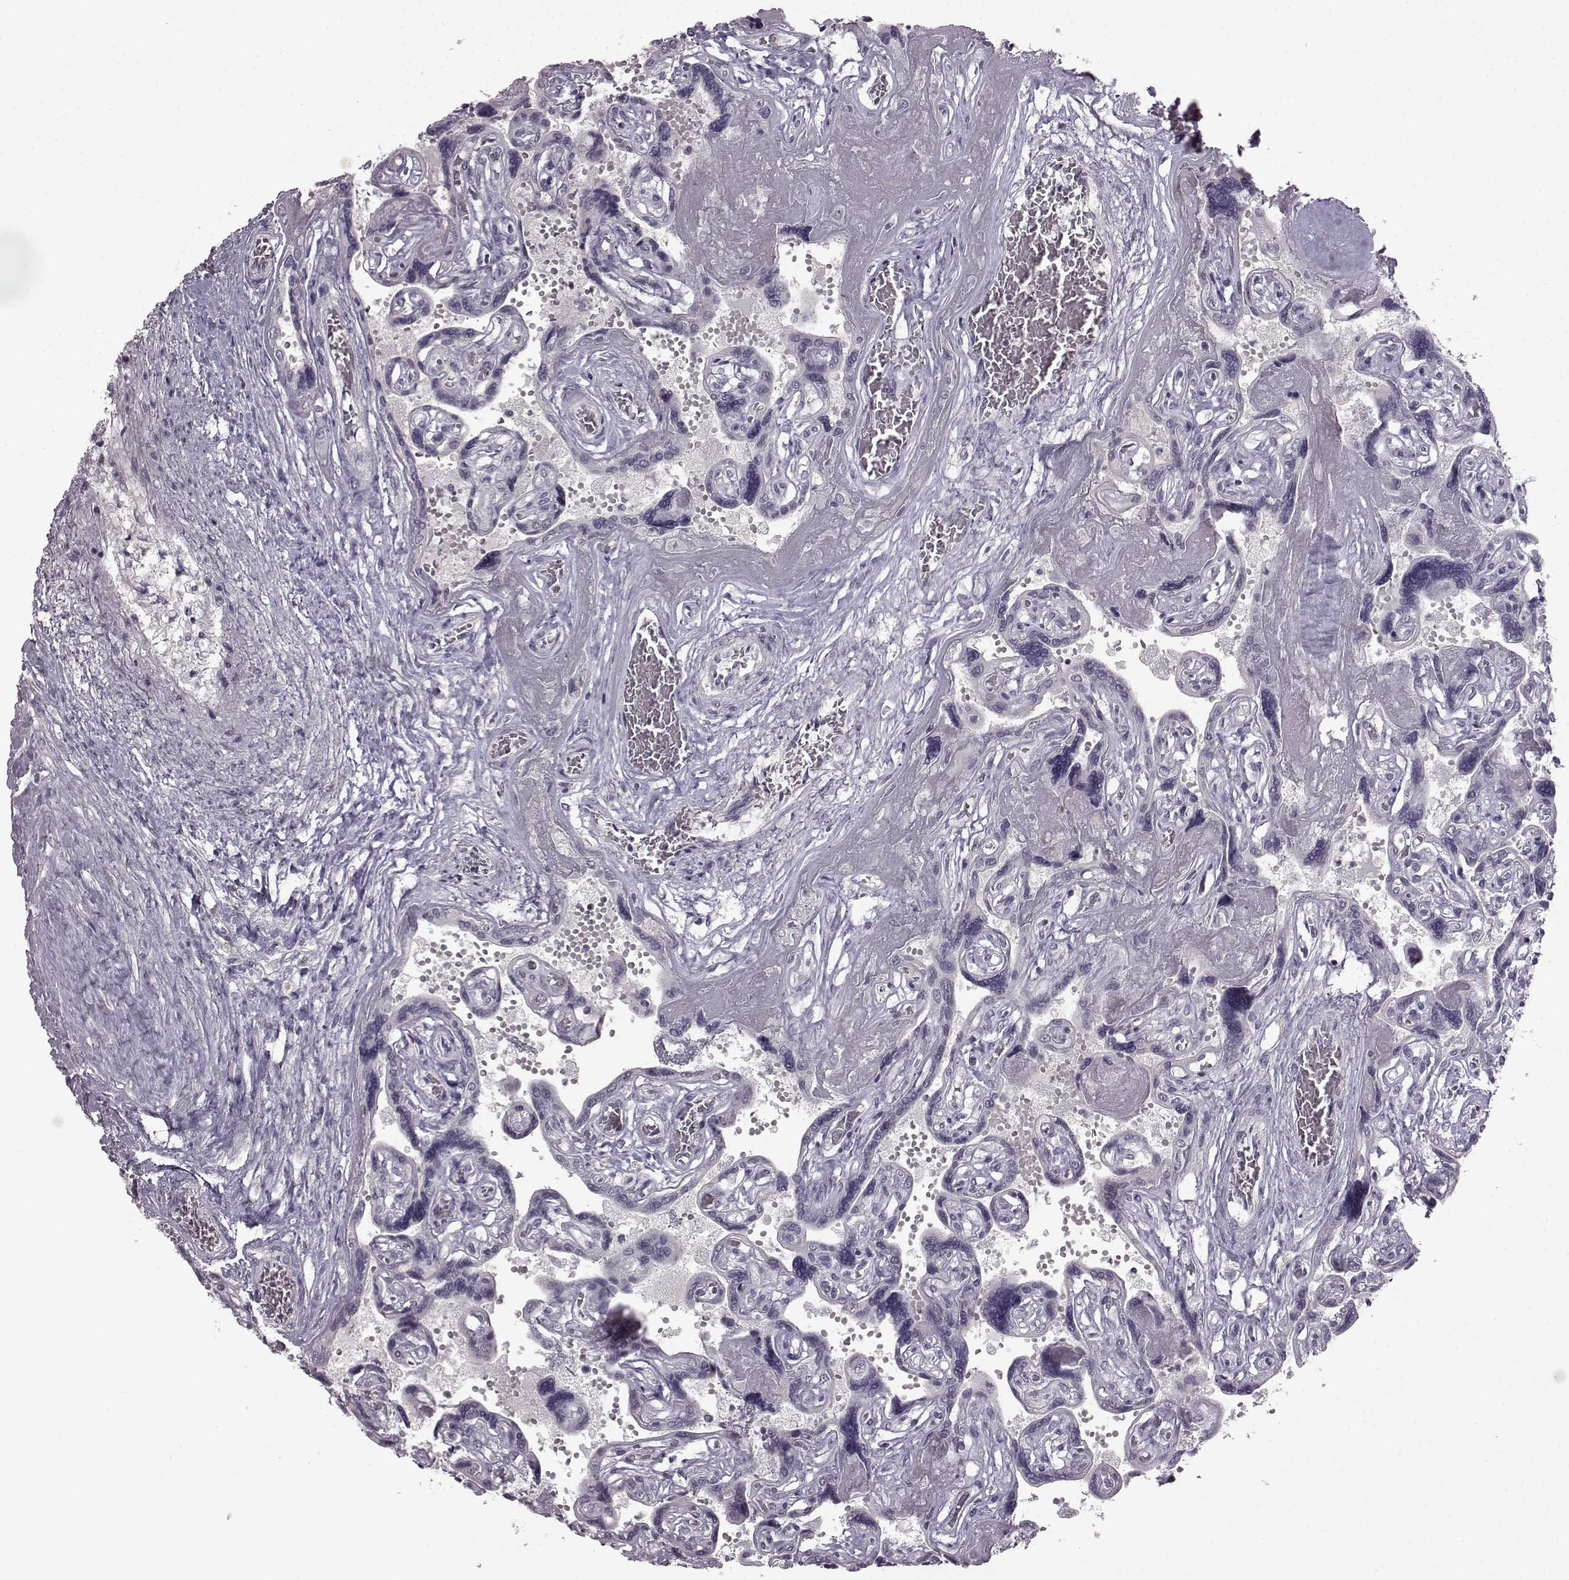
{"staining": {"intensity": "negative", "quantity": "none", "location": "none"}, "tissue": "placenta", "cell_type": "Decidual cells", "image_type": "normal", "snomed": [{"axis": "morphology", "description": "Normal tissue, NOS"}, {"axis": "topography", "description": "Placenta"}], "caption": "Micrograph shows no protein expression in decidual cells of benign placenta. Brightfield microscopy of immunohistochemistry stained with DAB (brown) and hematoxylin (blue), captured at high magnification.", "gene": "LHB", "patient": {"sex": "female", "age": 32}}